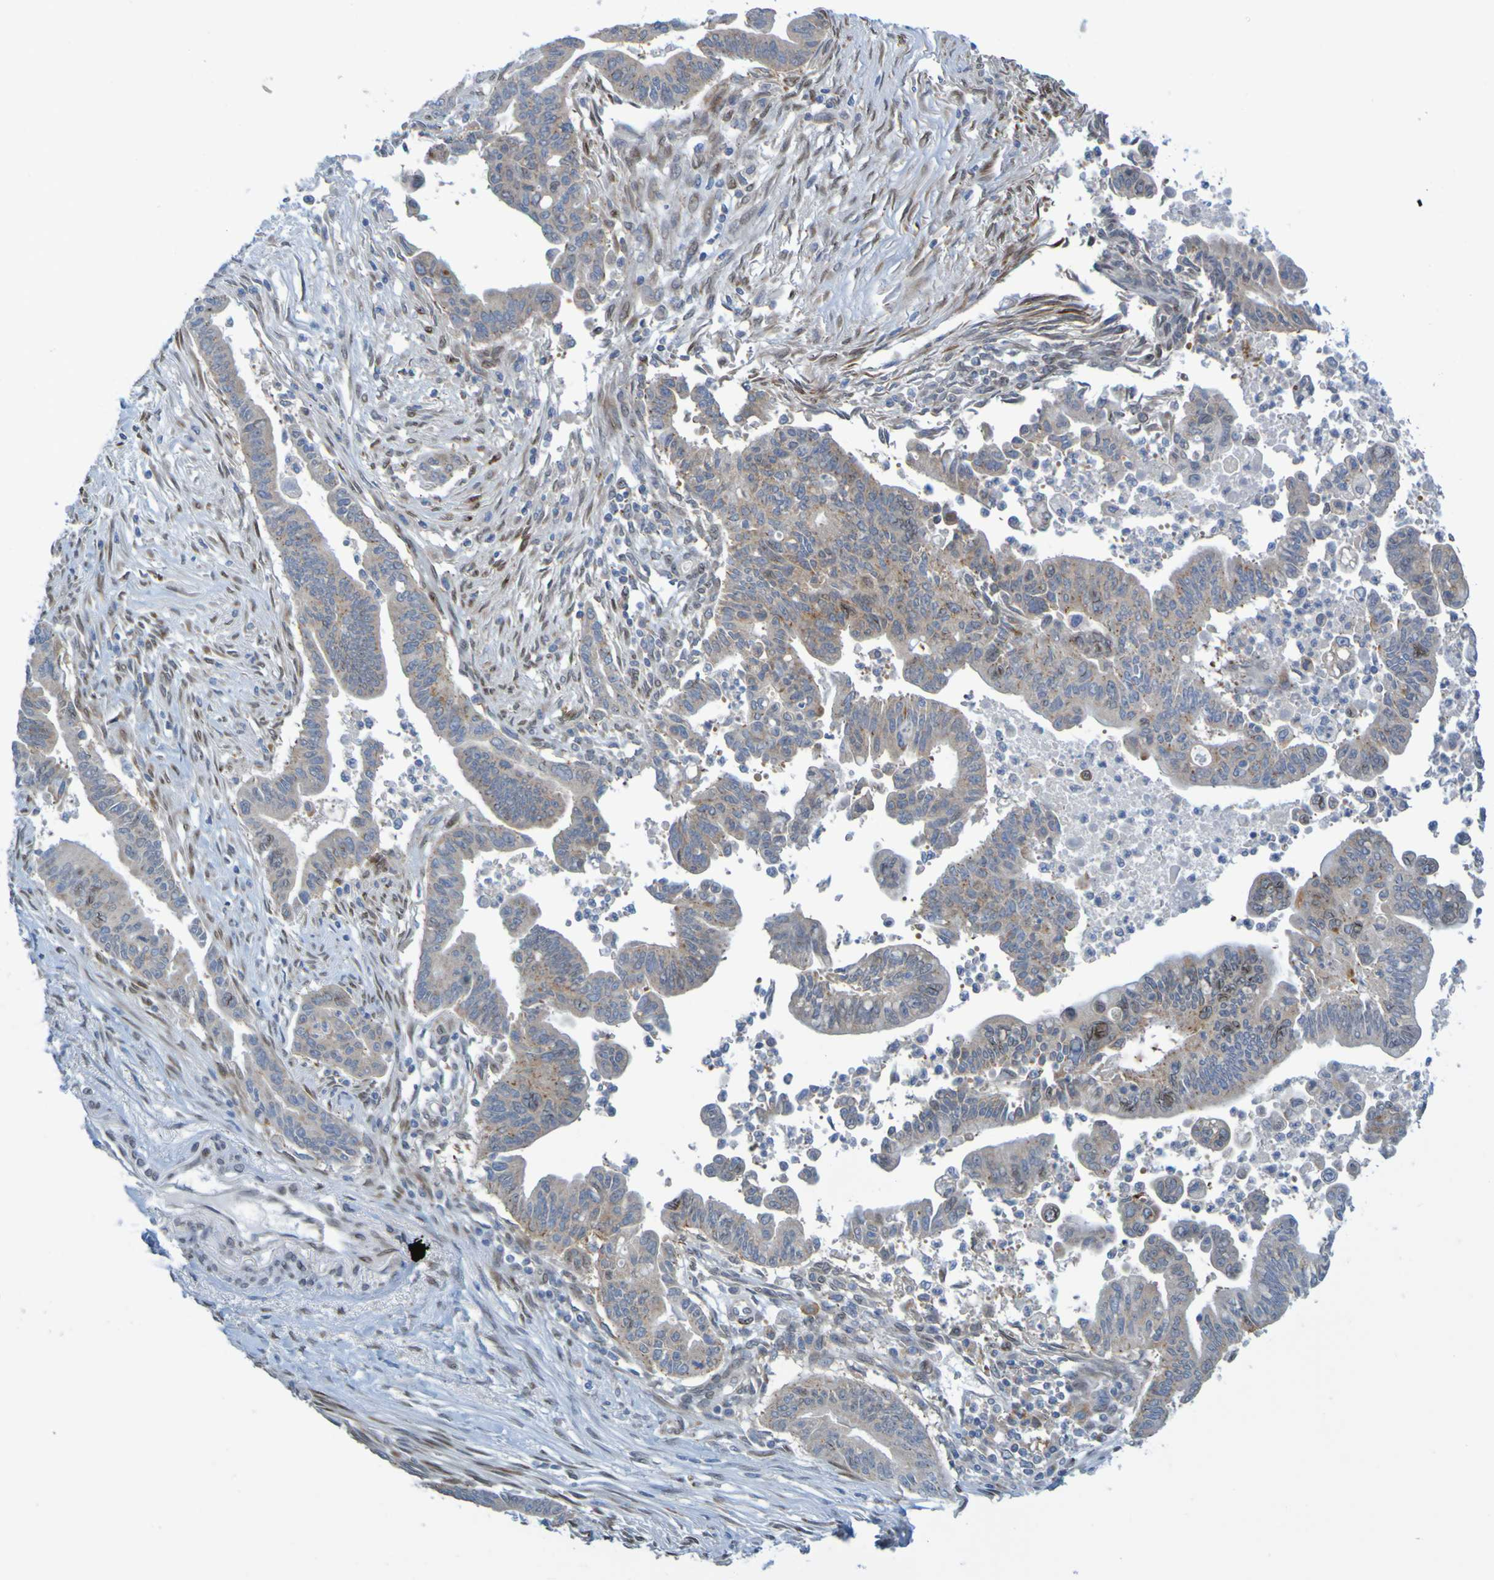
{"staining": {"intensity": "weak", "quantity": ">75%", "location": "cytoplasmic/membranous"}, "tissue": "pancreatic cancer", "cell_type": "Tumor cells", "image_type": "cancer", "snomed": [{"axis": "morphology", "description": "Adenocarcinoma, NOS"}, {"axis": "topography", "description": "Pancreas"}], "caption": "This photomicrograph reveals immunohistochemistry staining of human pancreatic adenocarcinoma, with low weak cytoplasmic/membranous positivity in approximately >75% of tumor cells.", "gene": "MAG", "patient": {"sex": "male", "age": 70}}